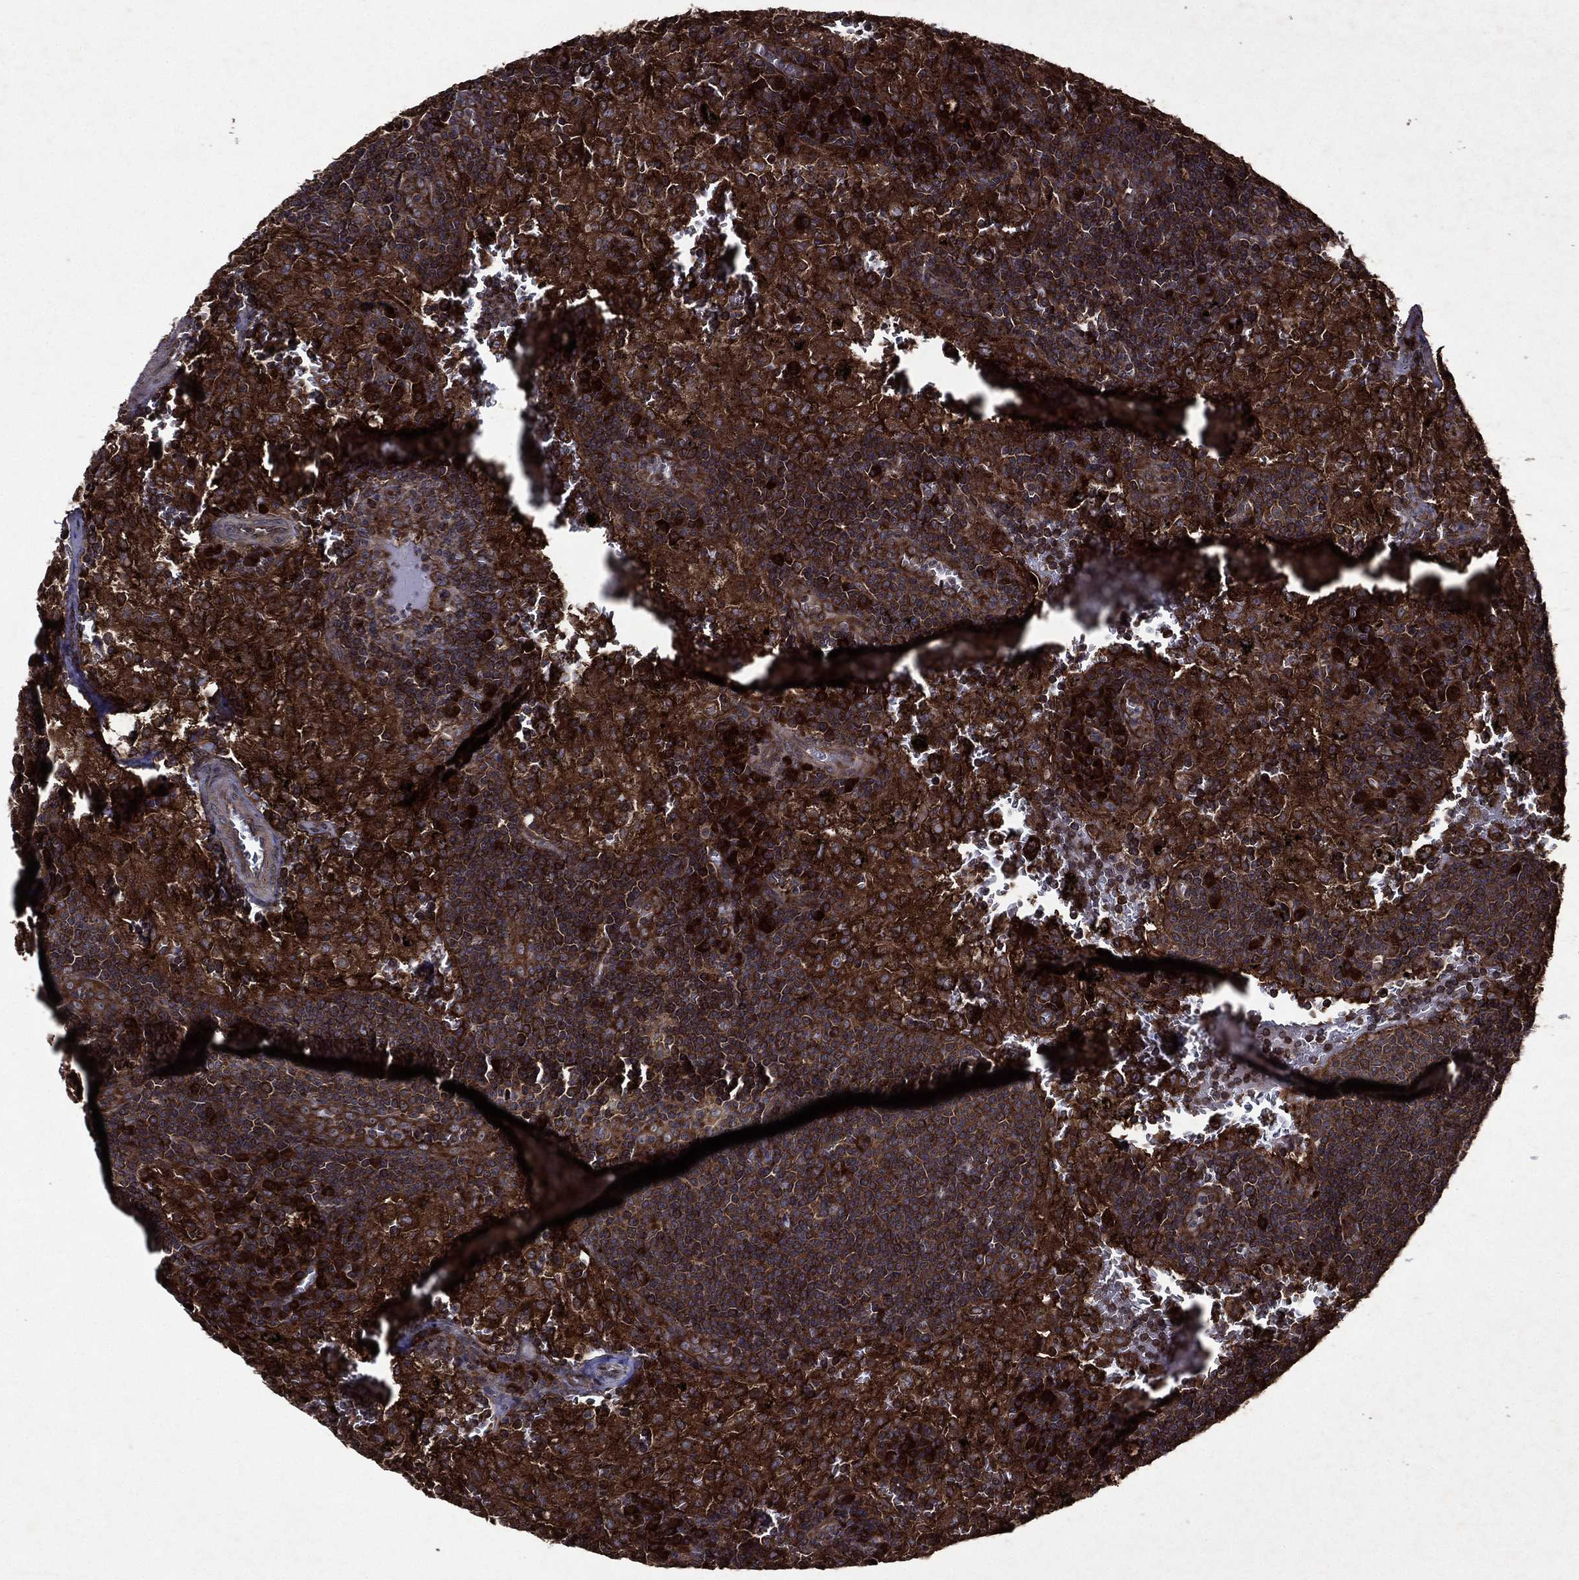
{"staining": {"intensity": "strong", "quantity": ">75%", "location": "cytoplasmic/membranous"}, "tissue": "lymph node", "cell_type": "Germinal center cells", "image_type": "normal", "snomed": [{"axis": "morphology", "description": "Normal tissue, NOS"}, {"axis": "topography", "description": "Lymph node"}], "caption": "Immunohistochemistry (DAB) staining of normal human lymph node displays strong cytoplasmic/membranous protein expression in approximately >75% of germinal center cells.", "gene": "EIF2B4", "patient": {"sex": "male", "age": 62}}